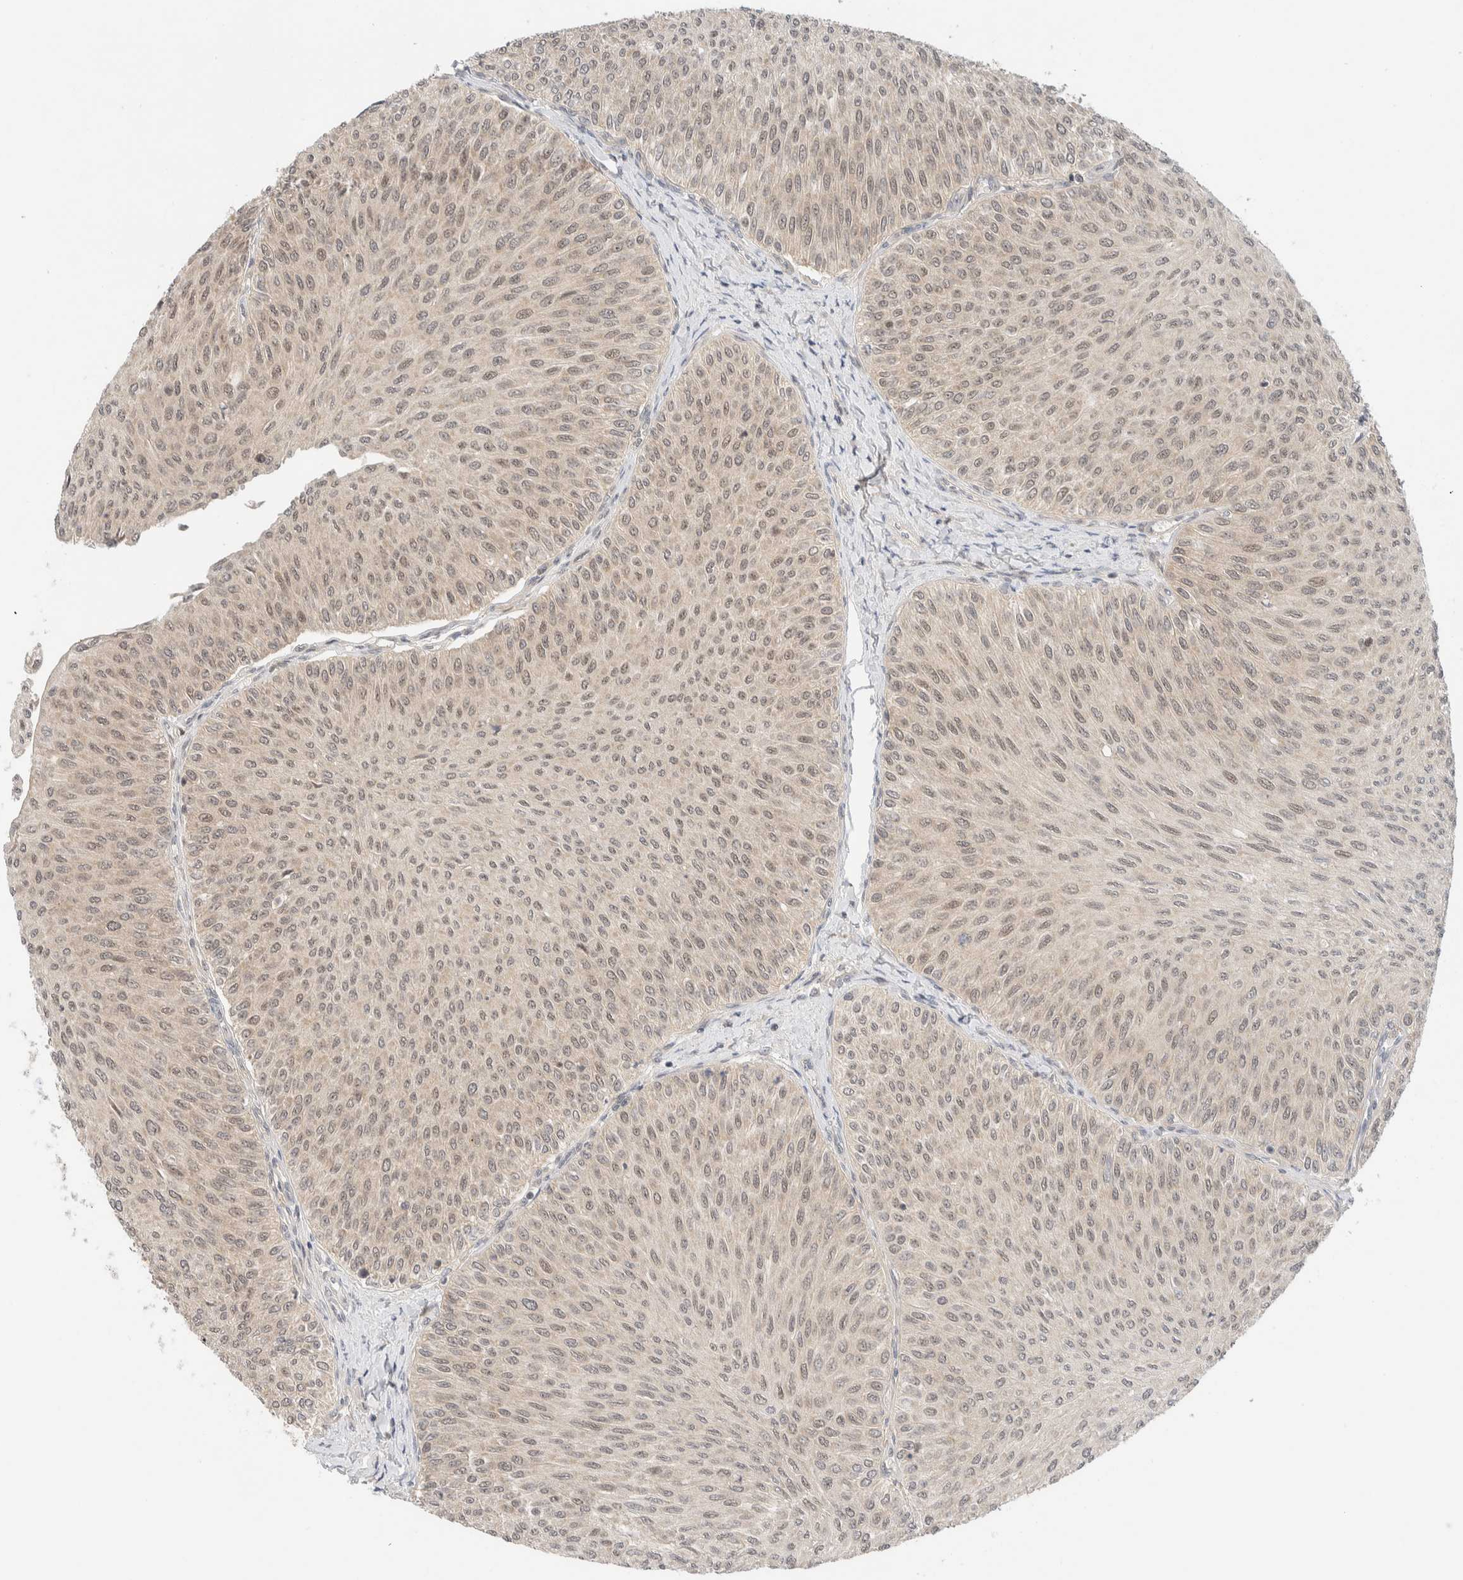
{"staining": {"intensity": "weak", "quantity": ">75%", "location": "cytoplasmic/membranous,nuclear"}, "tissue": "urothelial cancer", "cell_type": "Tumor cells", "image_type": "cancer", "snomed": [{"axis": "morphology", "description": "Urothelial carcinoma, Low grade"}, {"axis": "topography", "description": "Urinary bladder"}], "caption": "Urothelial cancer tissue exhibits weak cytoplasmic/membranous and nuclear staining in approximately >75% of tumor cells, visualized by immunohistochemistry. The protein is shown in brown color, while the nuclei are stained blue.", "gene": "C8orf76", "patient": {"sex": "male", "age": 78}}